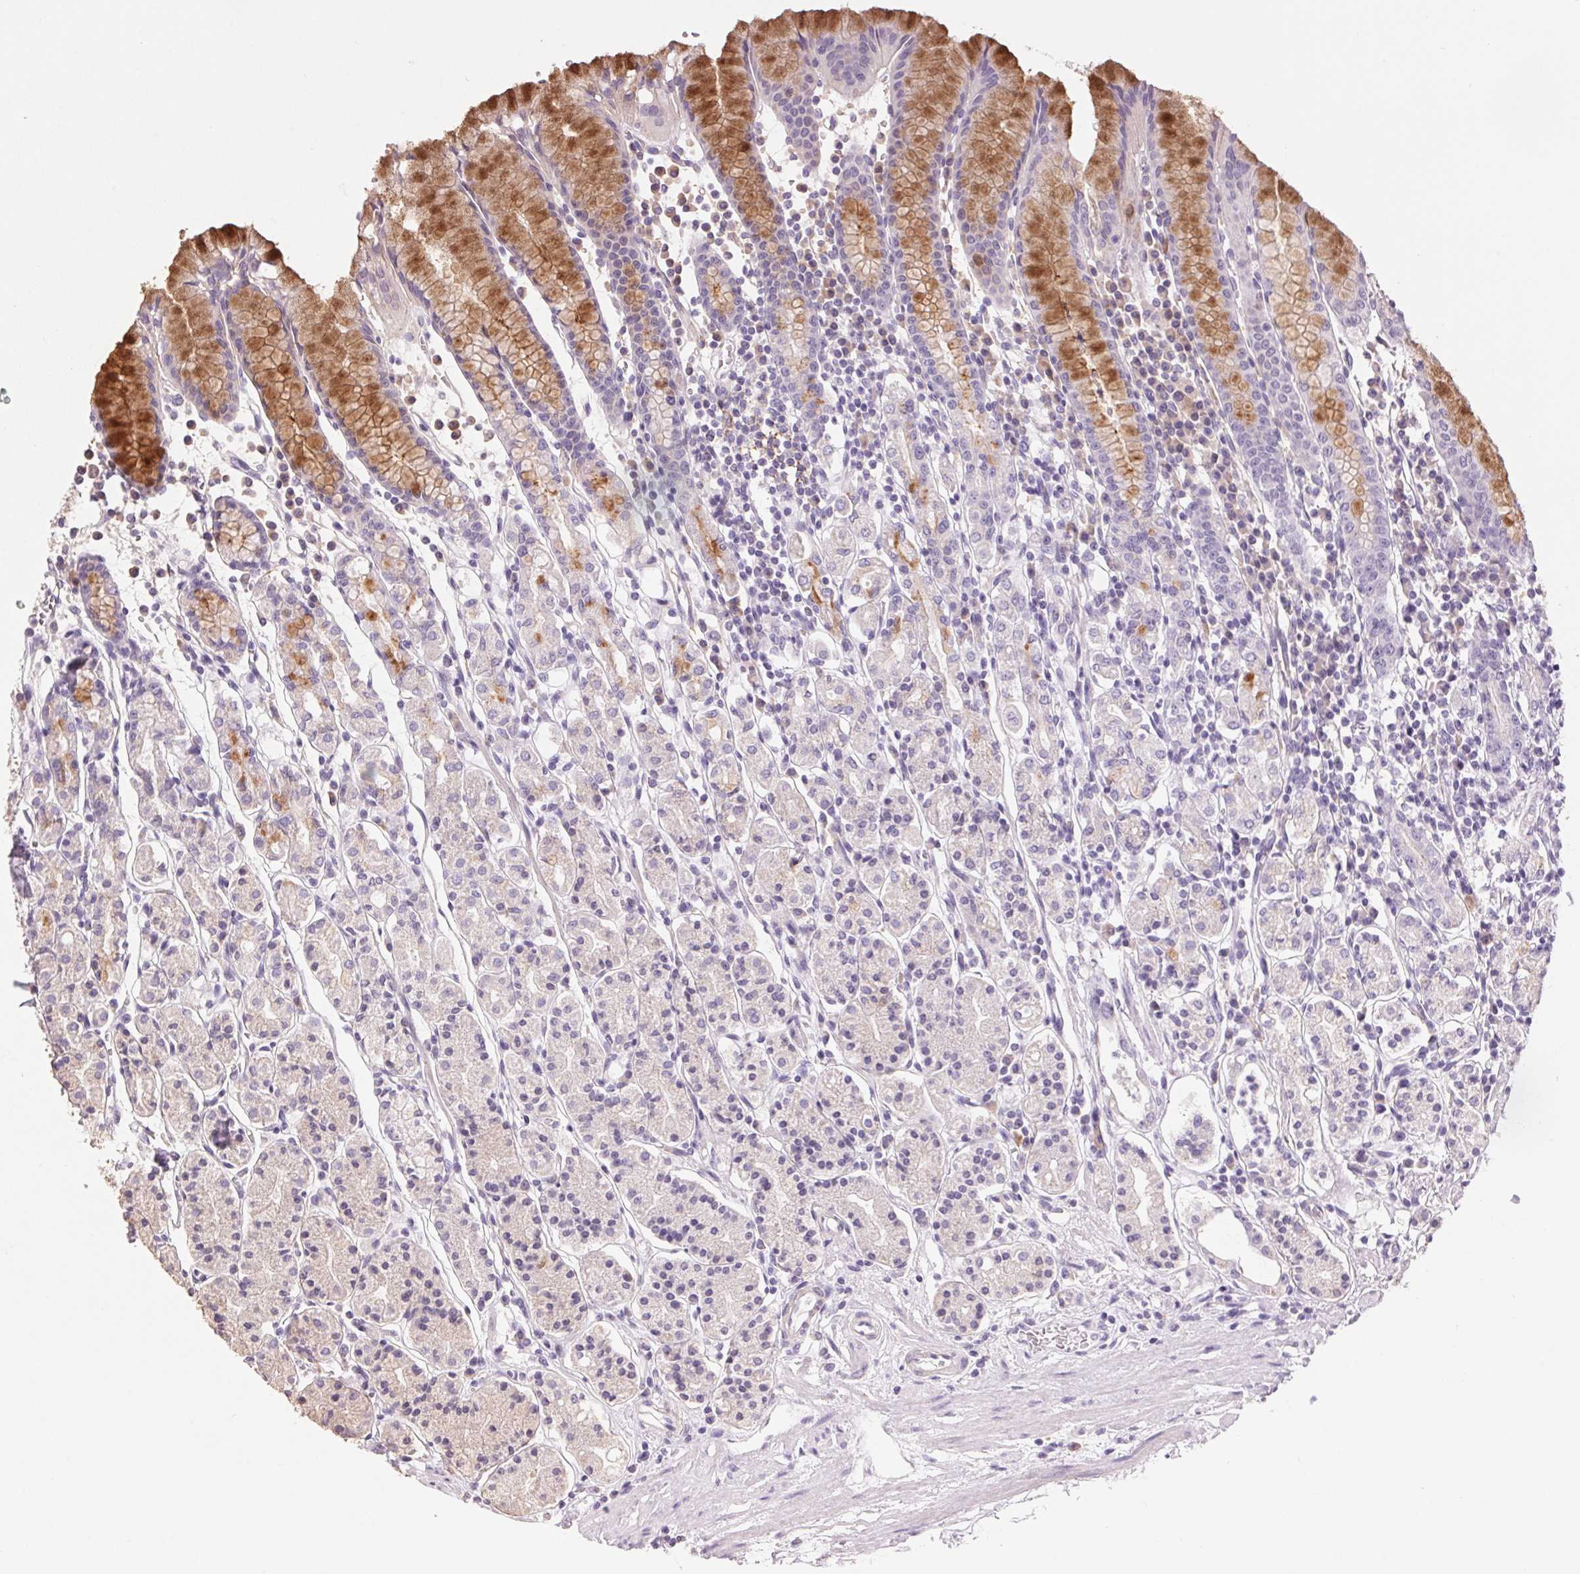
{"staining": {"intensity": "strong", "quantity": "<25%", "location": "cytoplasmic/membranous"}, "tissue": "stomach", "cell_type": "Glandular cells", "image_type": "normal", "snomed": [{"axis": "morphology", "description": "Normal tissue, NOS"}, {"axis": "topography", "description": "Stomach, upper"}, {"axis": "topography", "description": "Stomach"}], "caption": "The photomicrograph reveals immunohistochemical staining of normal stomach. There is strong cytoplasmic/membranous expression is identified in approximately <25% of glandular cells.", "gene": "LYZL6", "patient": {"sex": "male", "age": 62}}